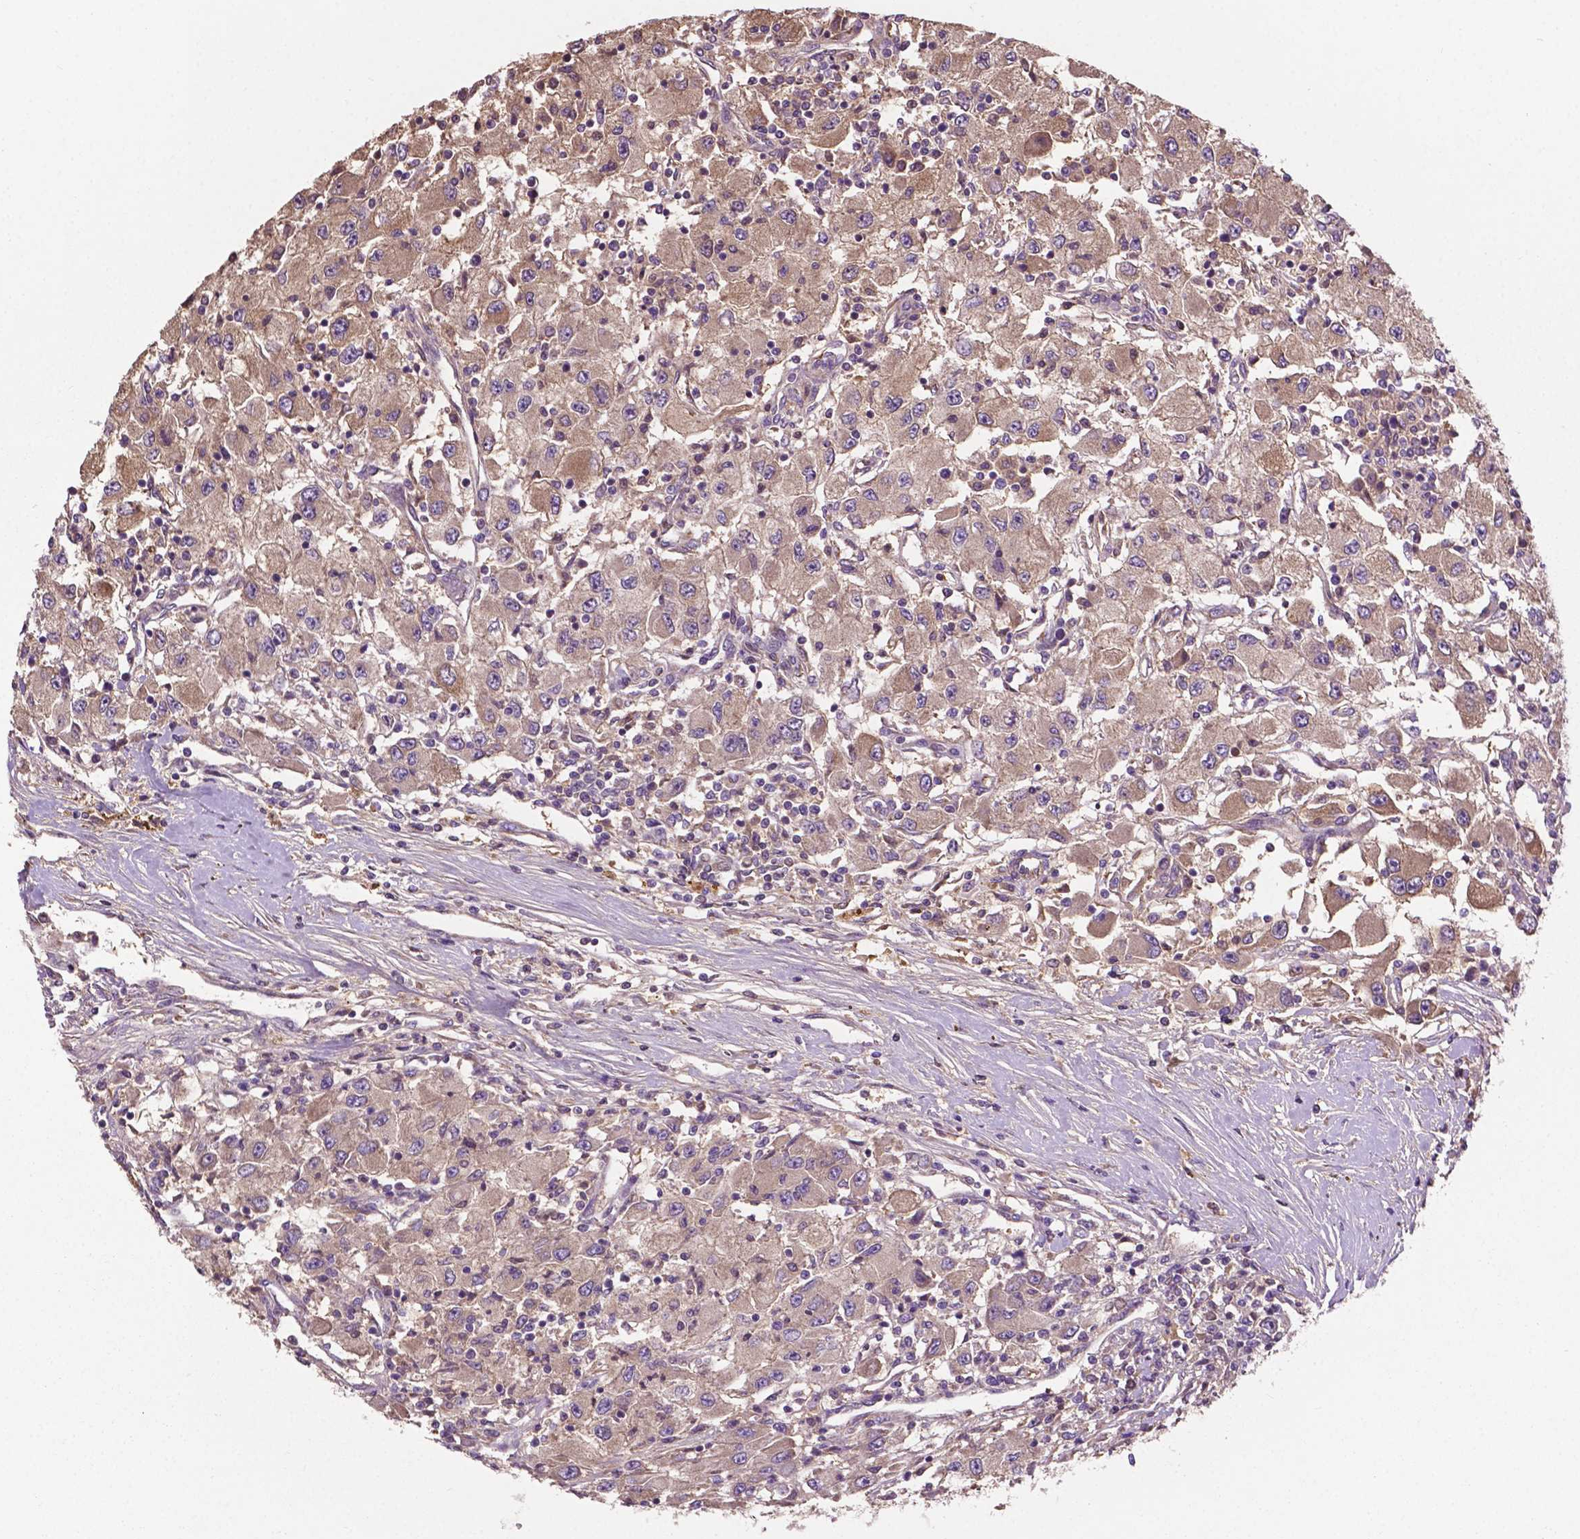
{"staining": {"intensity": "weak", "quantity": ">75%", "location": "cytoplasmic/membranous"}, "tissue": "renal cancer", "cell_type": "Tumor cells", "image_type": "cancer", "snomed": [{"axis": "morphology", "description": "Adenocarcinoma, NOS"}, {"axis": "topography", "description": "Kidney"}], "caption": "Human renal cancer stained with a brown dye displays weak cytoplasmic/membranous positive expression in approximately >75% of tumor cells.", "gene": "GJA9", "patient": {"sex": "female", "age": 67}}